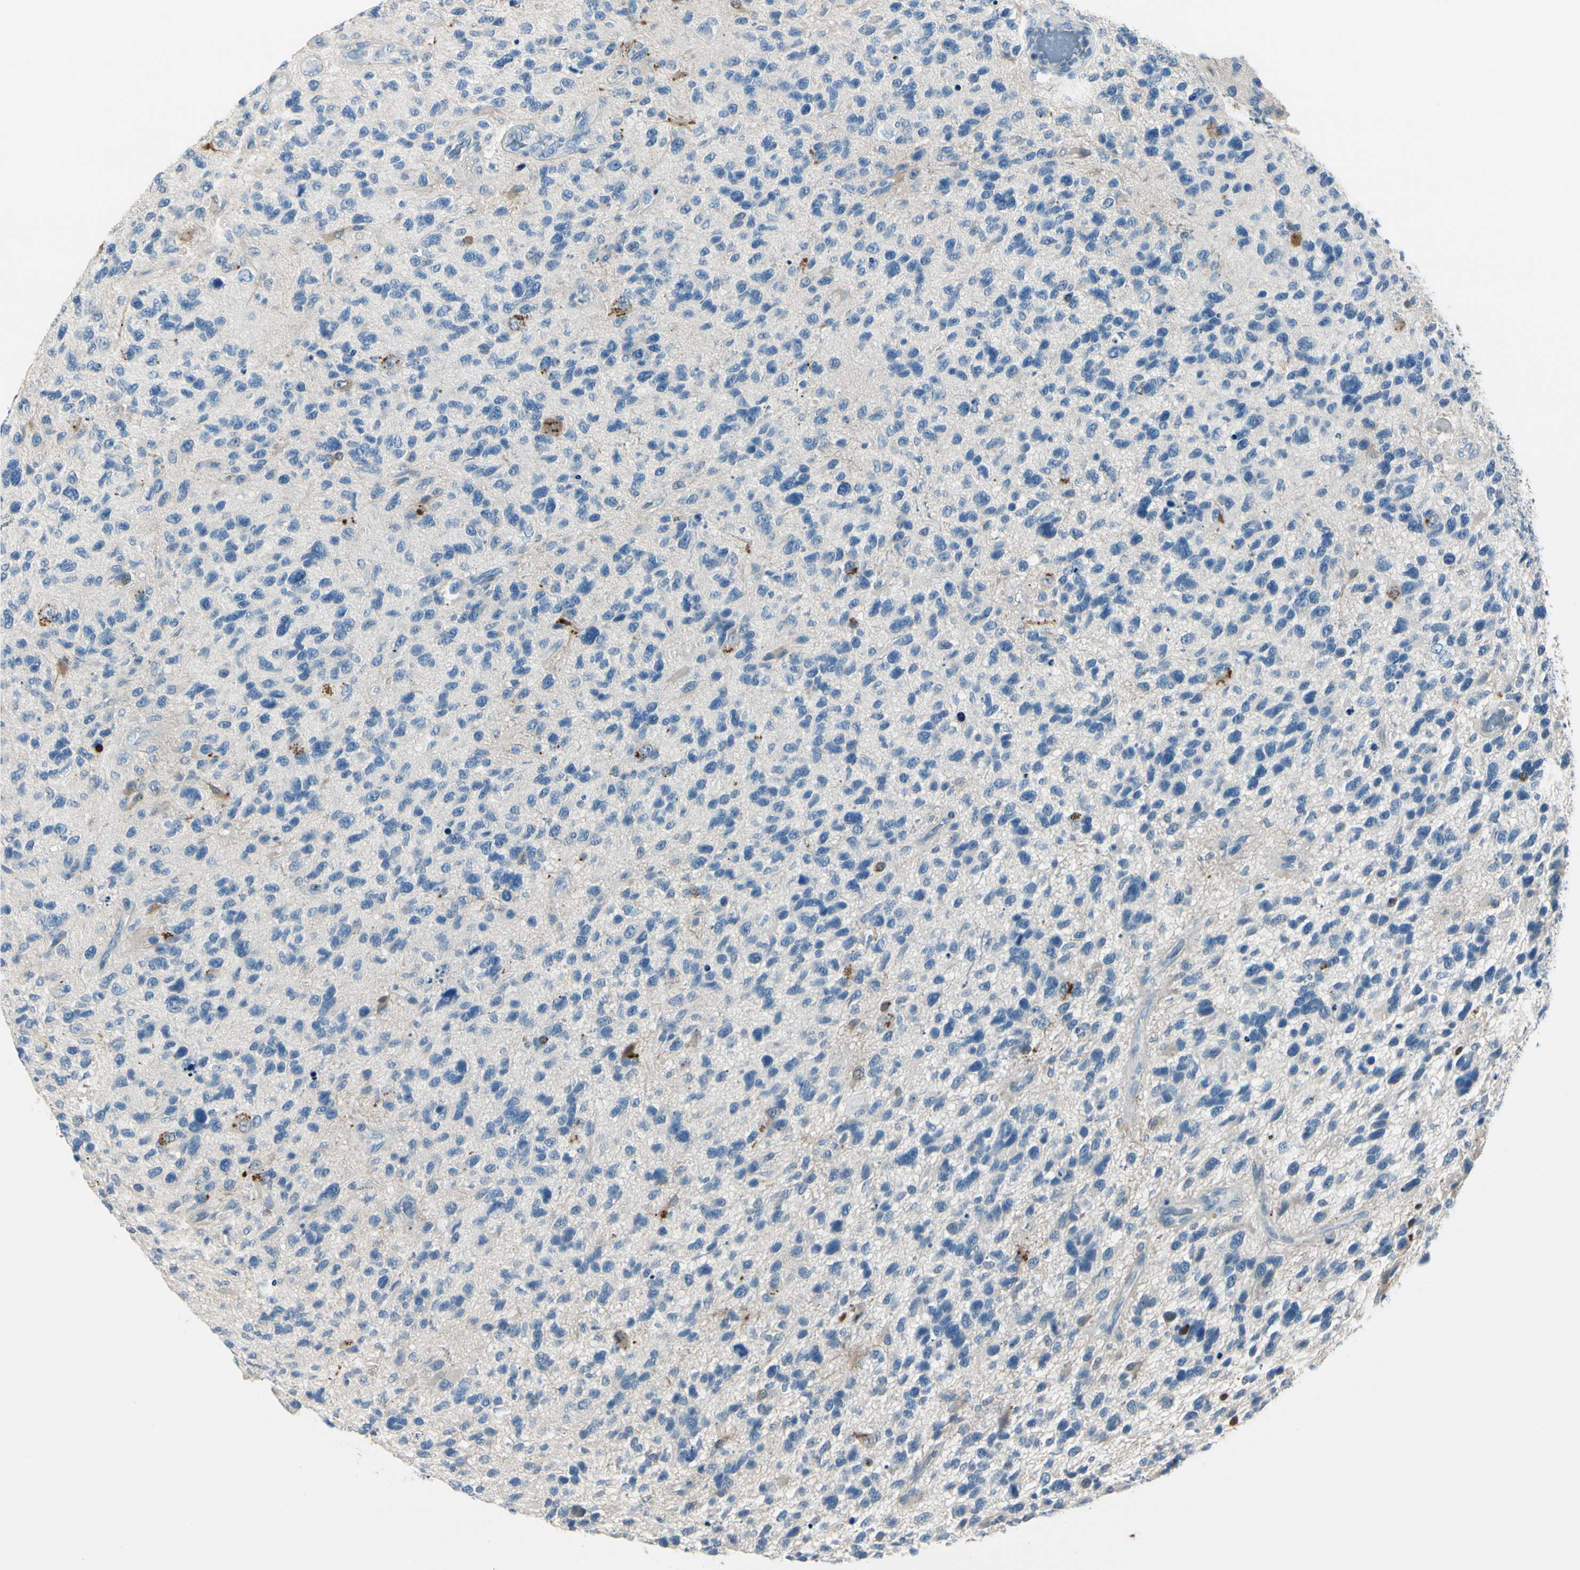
{"staining": {"intensity": "negative", "quantity": "none", "location": "none"}, "tissue": "glioma", "cell_type": "Tumor cells", "image_type": "cancer", "snomed": [{"axis": "morphology", "description": "Glioma, malignant, High grade"}, {"axis": "topography", "description": "Brain"}], "caption": "Immunohistochemistry (IHC) of glioma reveals no expression in tumor cells. (DAB (3,3'-diaminobenzidine) IHC with hematoxylin counter stain).", "gene": "PEBP1", "patient": {"sex": "female", "age": 58}}